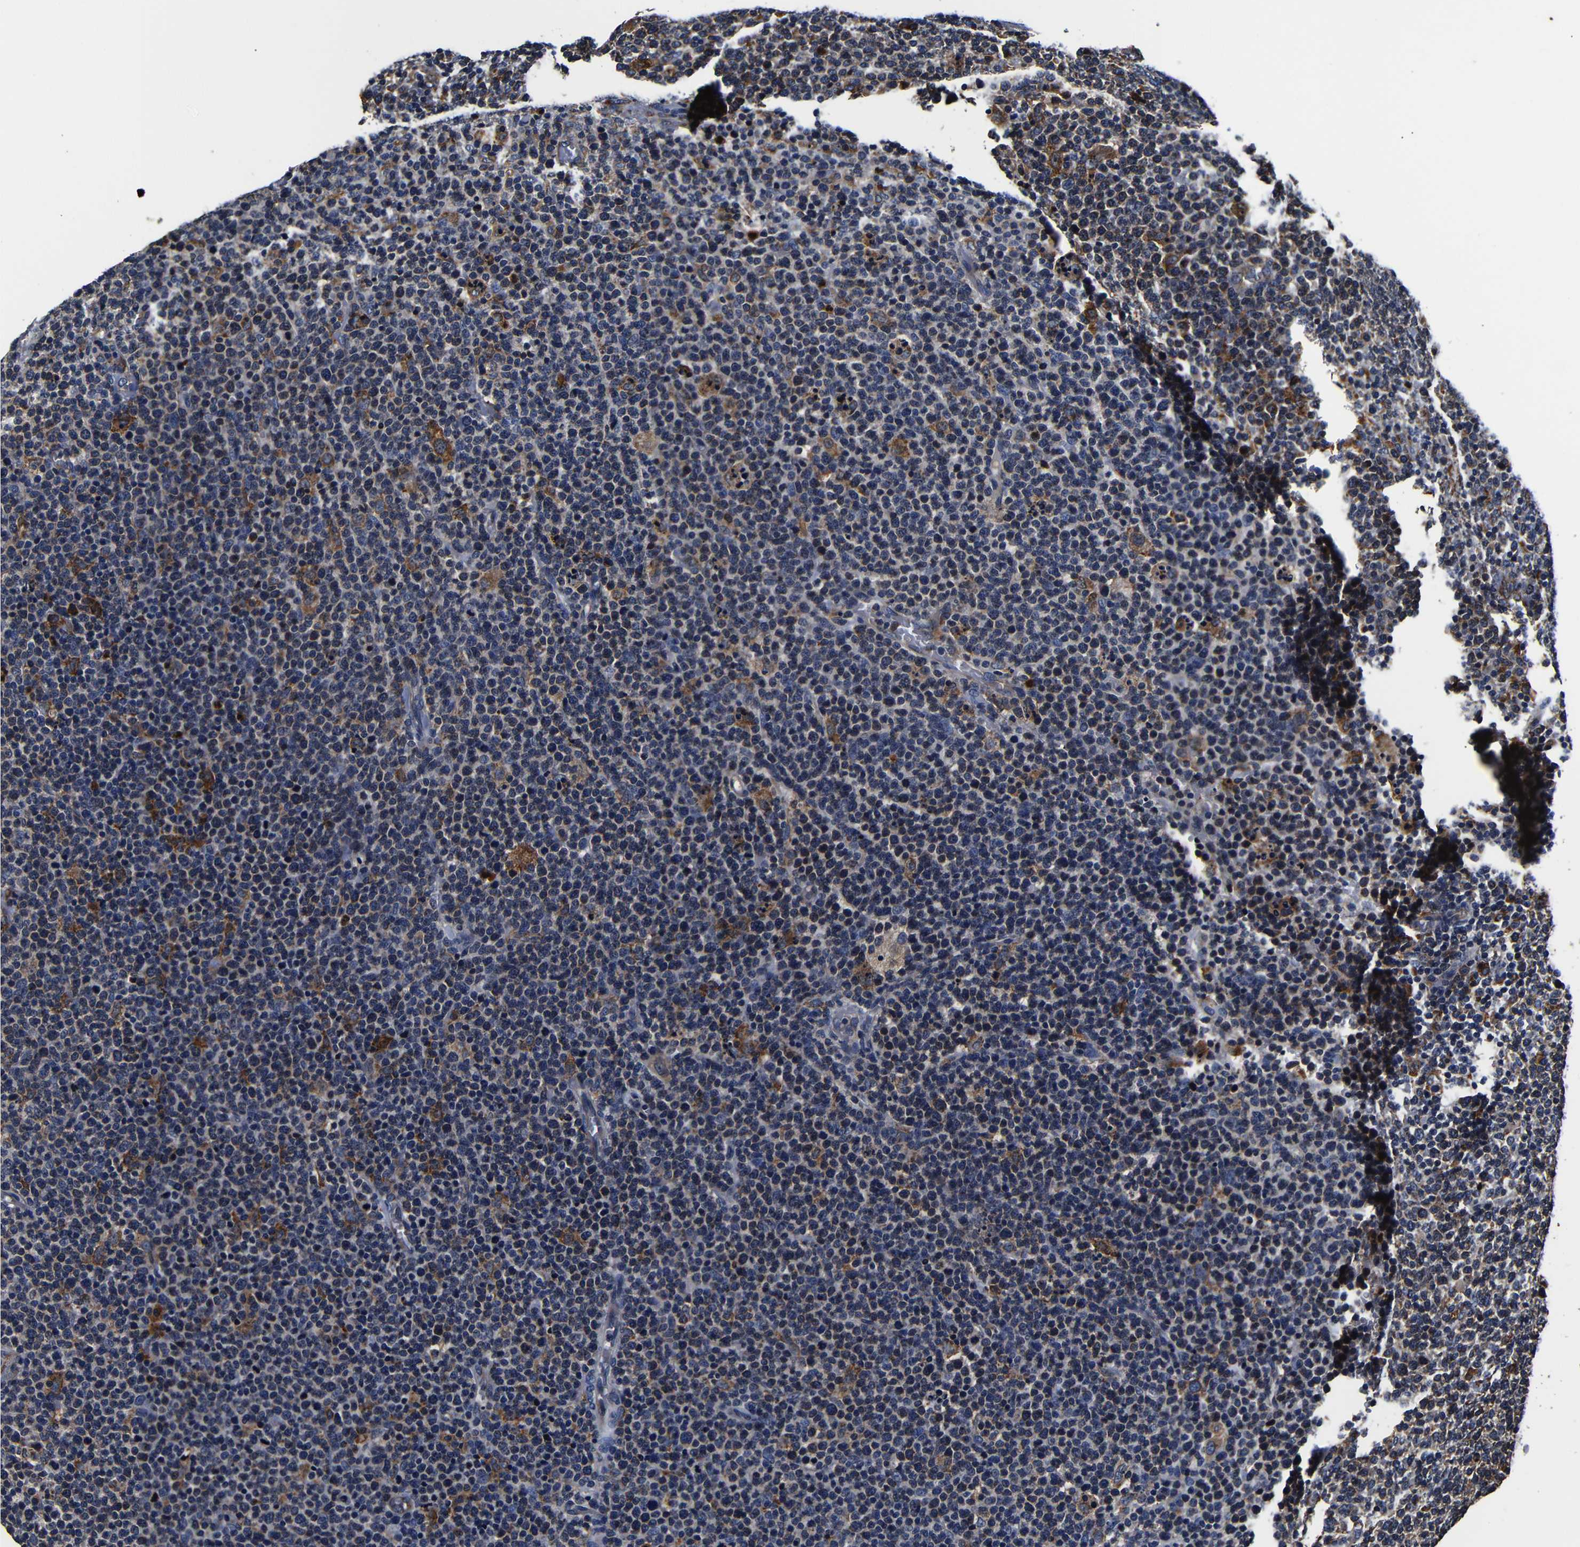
{"staining": {"intensity": "moderate", "quantity": "25%-75%", "location": "cytoplasmic/membranous"}, "tissue": "lymphoma", "cell_type": "Tumor cells", "image_type": "cancer", "snomed": [{"axis": "morphology", "description": "Malignant lymphoma, non-Hodgkin's type, High grade"}, {"axis": "topography", "description": "Lymph node"}], "caption": "Lymphoma tissue exhibits moderate cytoplasmic/membranous staining in approximately 25%-75% of tumor cells, visualized by immunohistochemistry.", "gene": "SCN9A", "patient": {"sex": "male", "age": 61}}